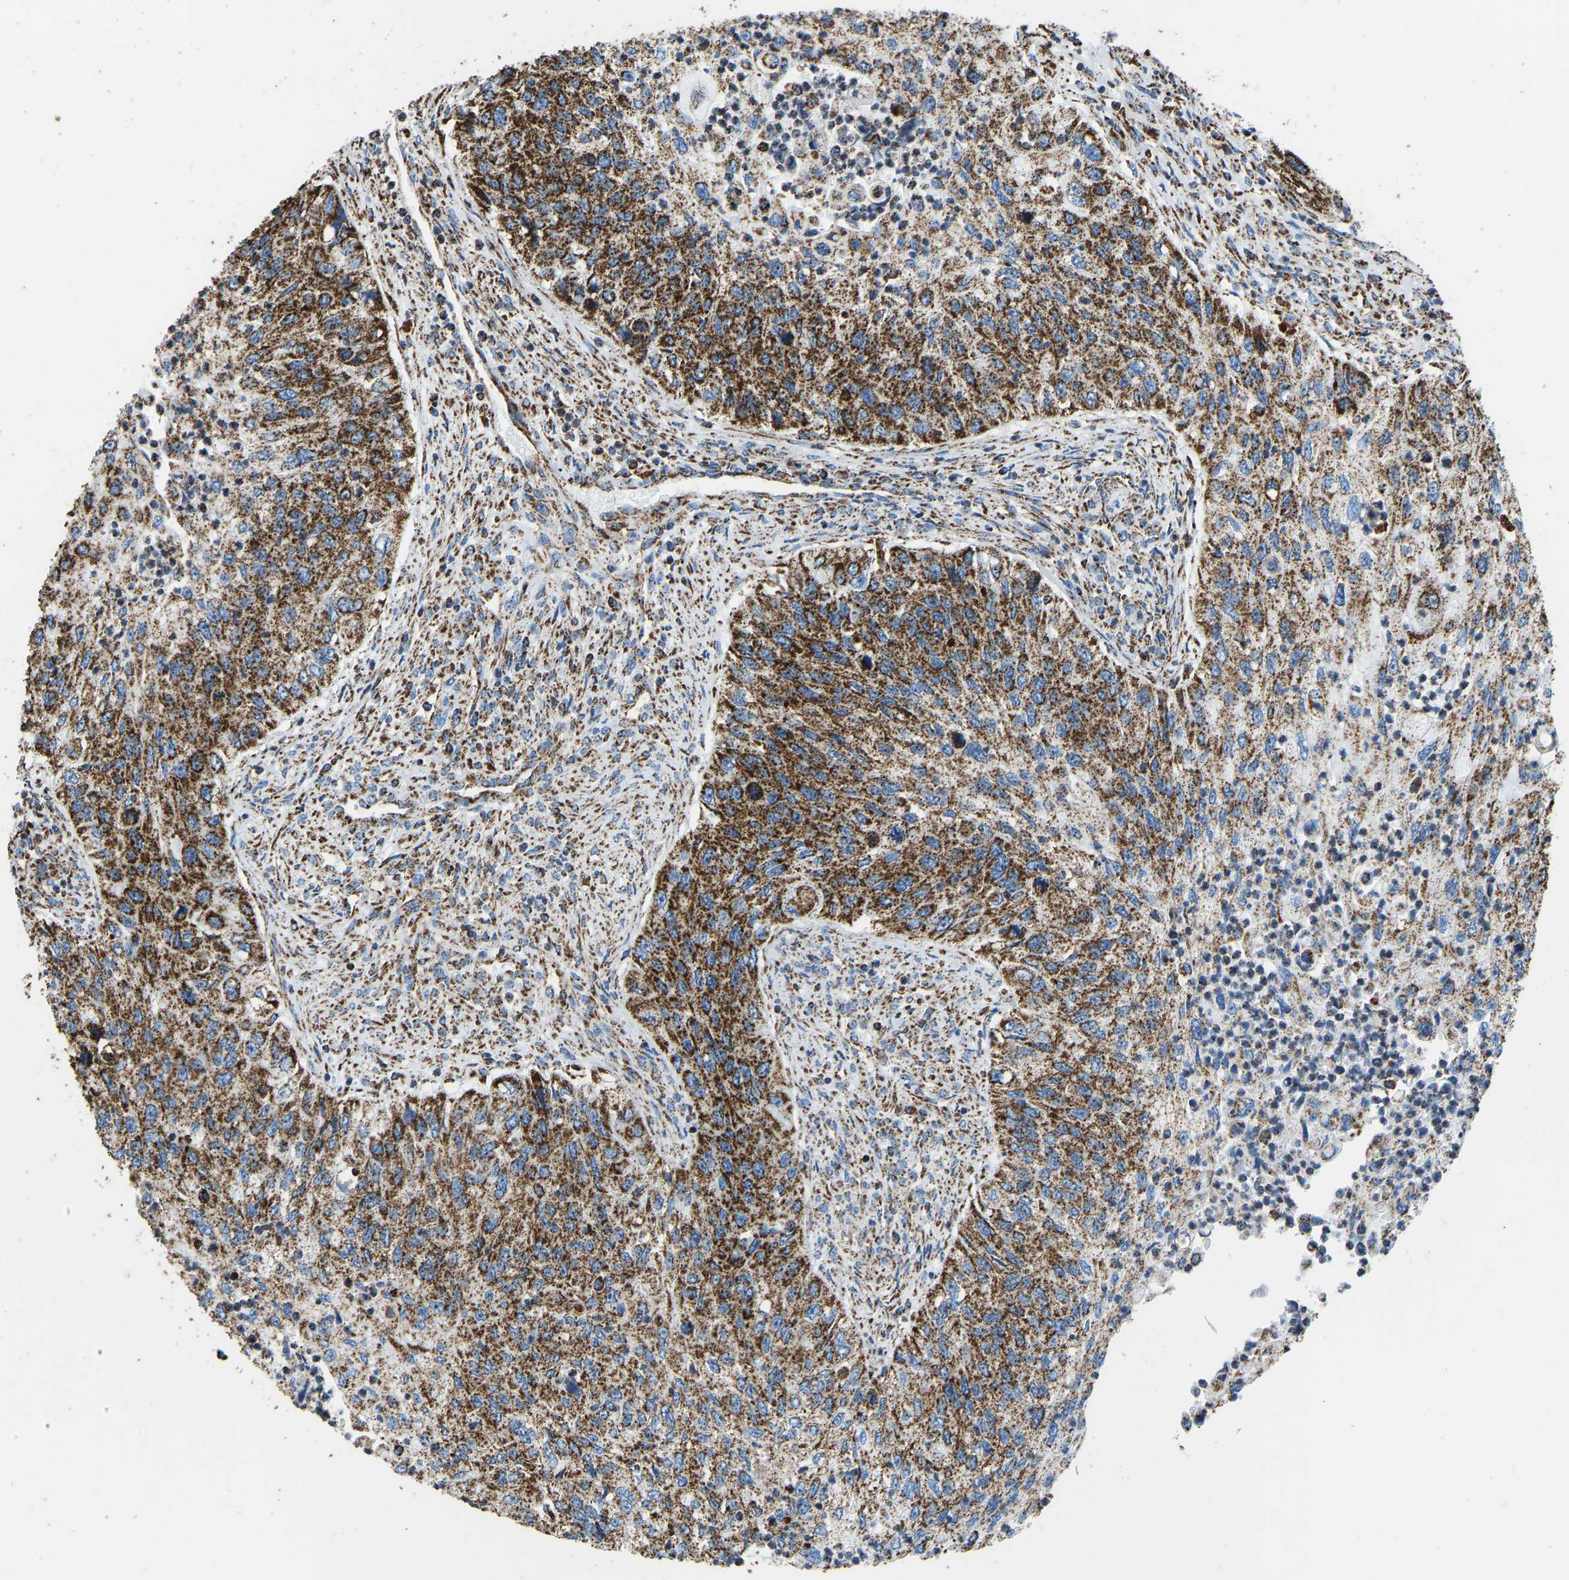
{"staining": {"intensity": "strong", "quantity": ">75%", "location": "cytoplasmic/membranous"}, "tissue": "urothelial cancer", "cell_type": "Tumor cells", "image_type": "cancer", "snomed": [{"axis": "morphology", "description": "Urothelial carcinoma, High grade"}, {"axis": "topography", "description": "Urinary bladder"}], "caption": "DAB immunohistochemical staining of urothelial carcinoma (high-grade) displays strong cytoplasmic/membranous protein staining in about >75% of tumor cells.", "gene": "IRX6", "patient": {"sex": "female", "age": 60}}